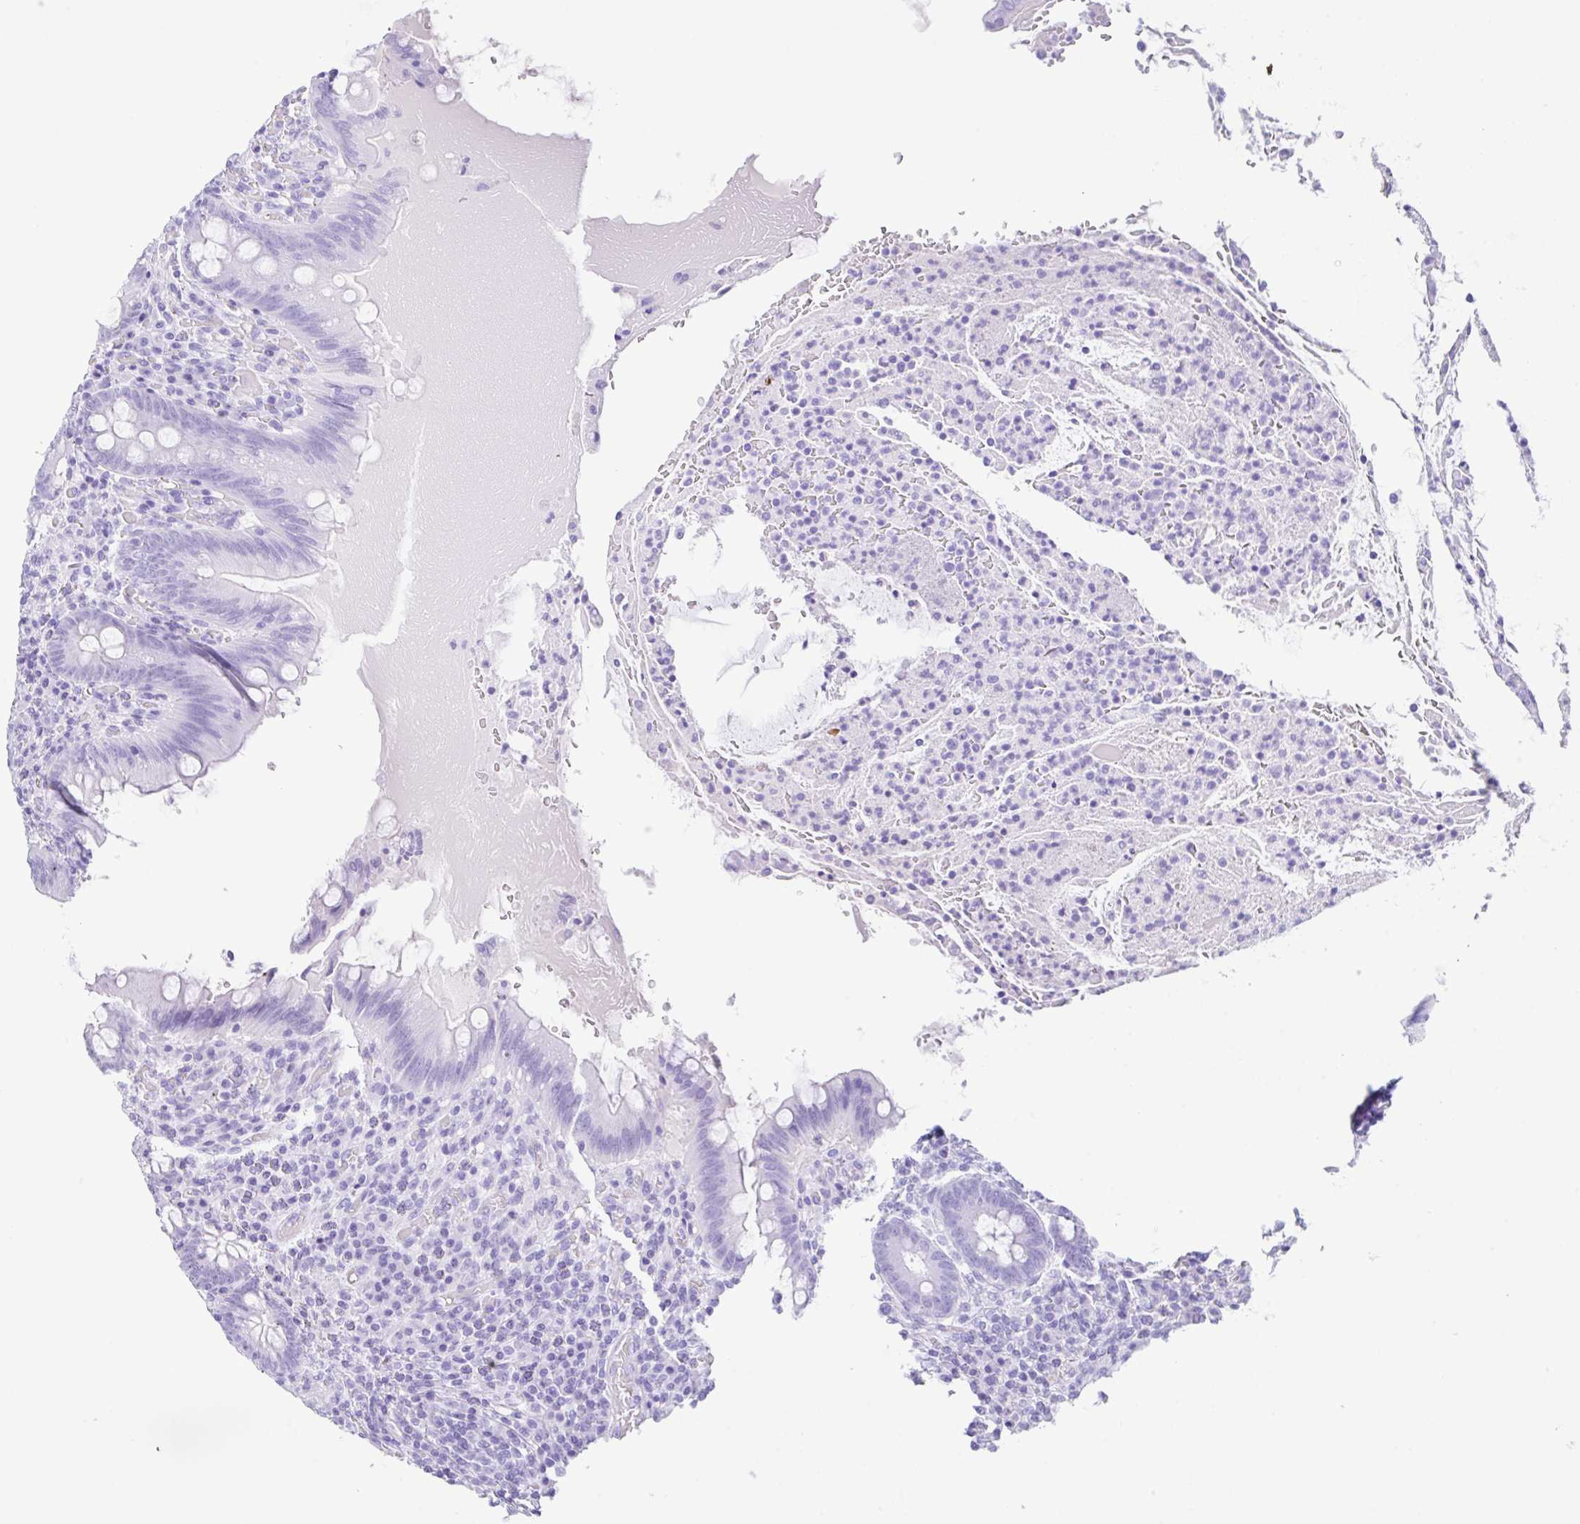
{"staining": {"intensity": "negative", "quantity": "none", "location": "none"}, "tissue": "appendix", "cell_type": "Glandular cells", "image_type": "normal", "snomed": [{"axis": "morphology", "description": "Normal tissue, NOS"}, {"axis": "topography", "description": "Appendix"}], "caption": "This is an IHC histopathology image of benign appendix. There is no expression in glandular cells.", "gene": "CPA1", "patient": {"sex": "female", "age": 43}}